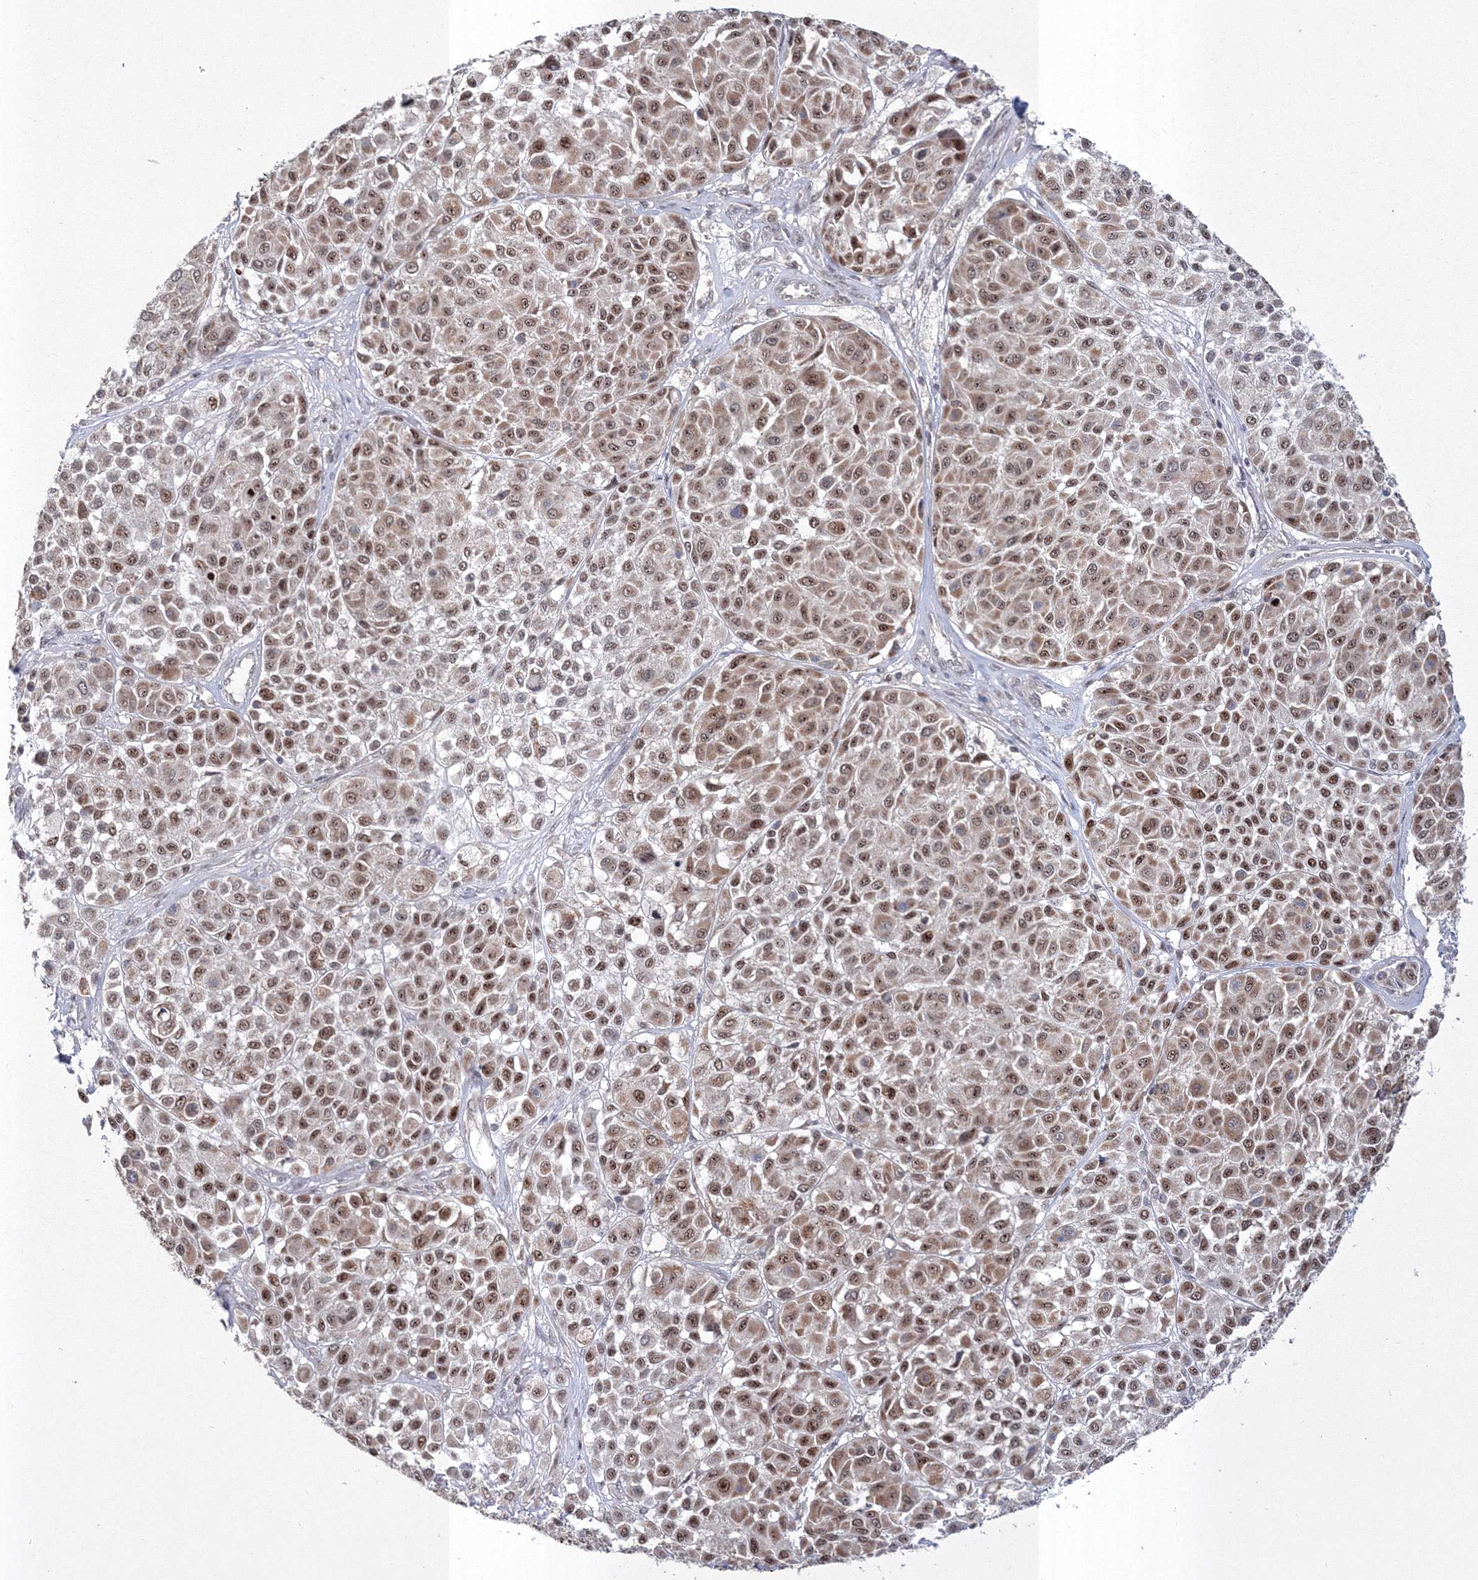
{"staining": {"intensity": "moderate", "quantity": ">75%", "location": "nuclear"}, "tissue": "melanoma", "cell_type": "Tumor cells", "image_type": "cancer", "snomed": [{"axis": "morphology", "description": "Malignant melanoma, Metastatic site"}, {"axis": "topography", "description": "Soft tissue"}], "caption": "Human malignant melanoma (metastatic site) stained with a protein marker reveals moderate staining in tumor cells.", "gene": "GRSF1", "patient": {"sex": "male", "age": 41}}